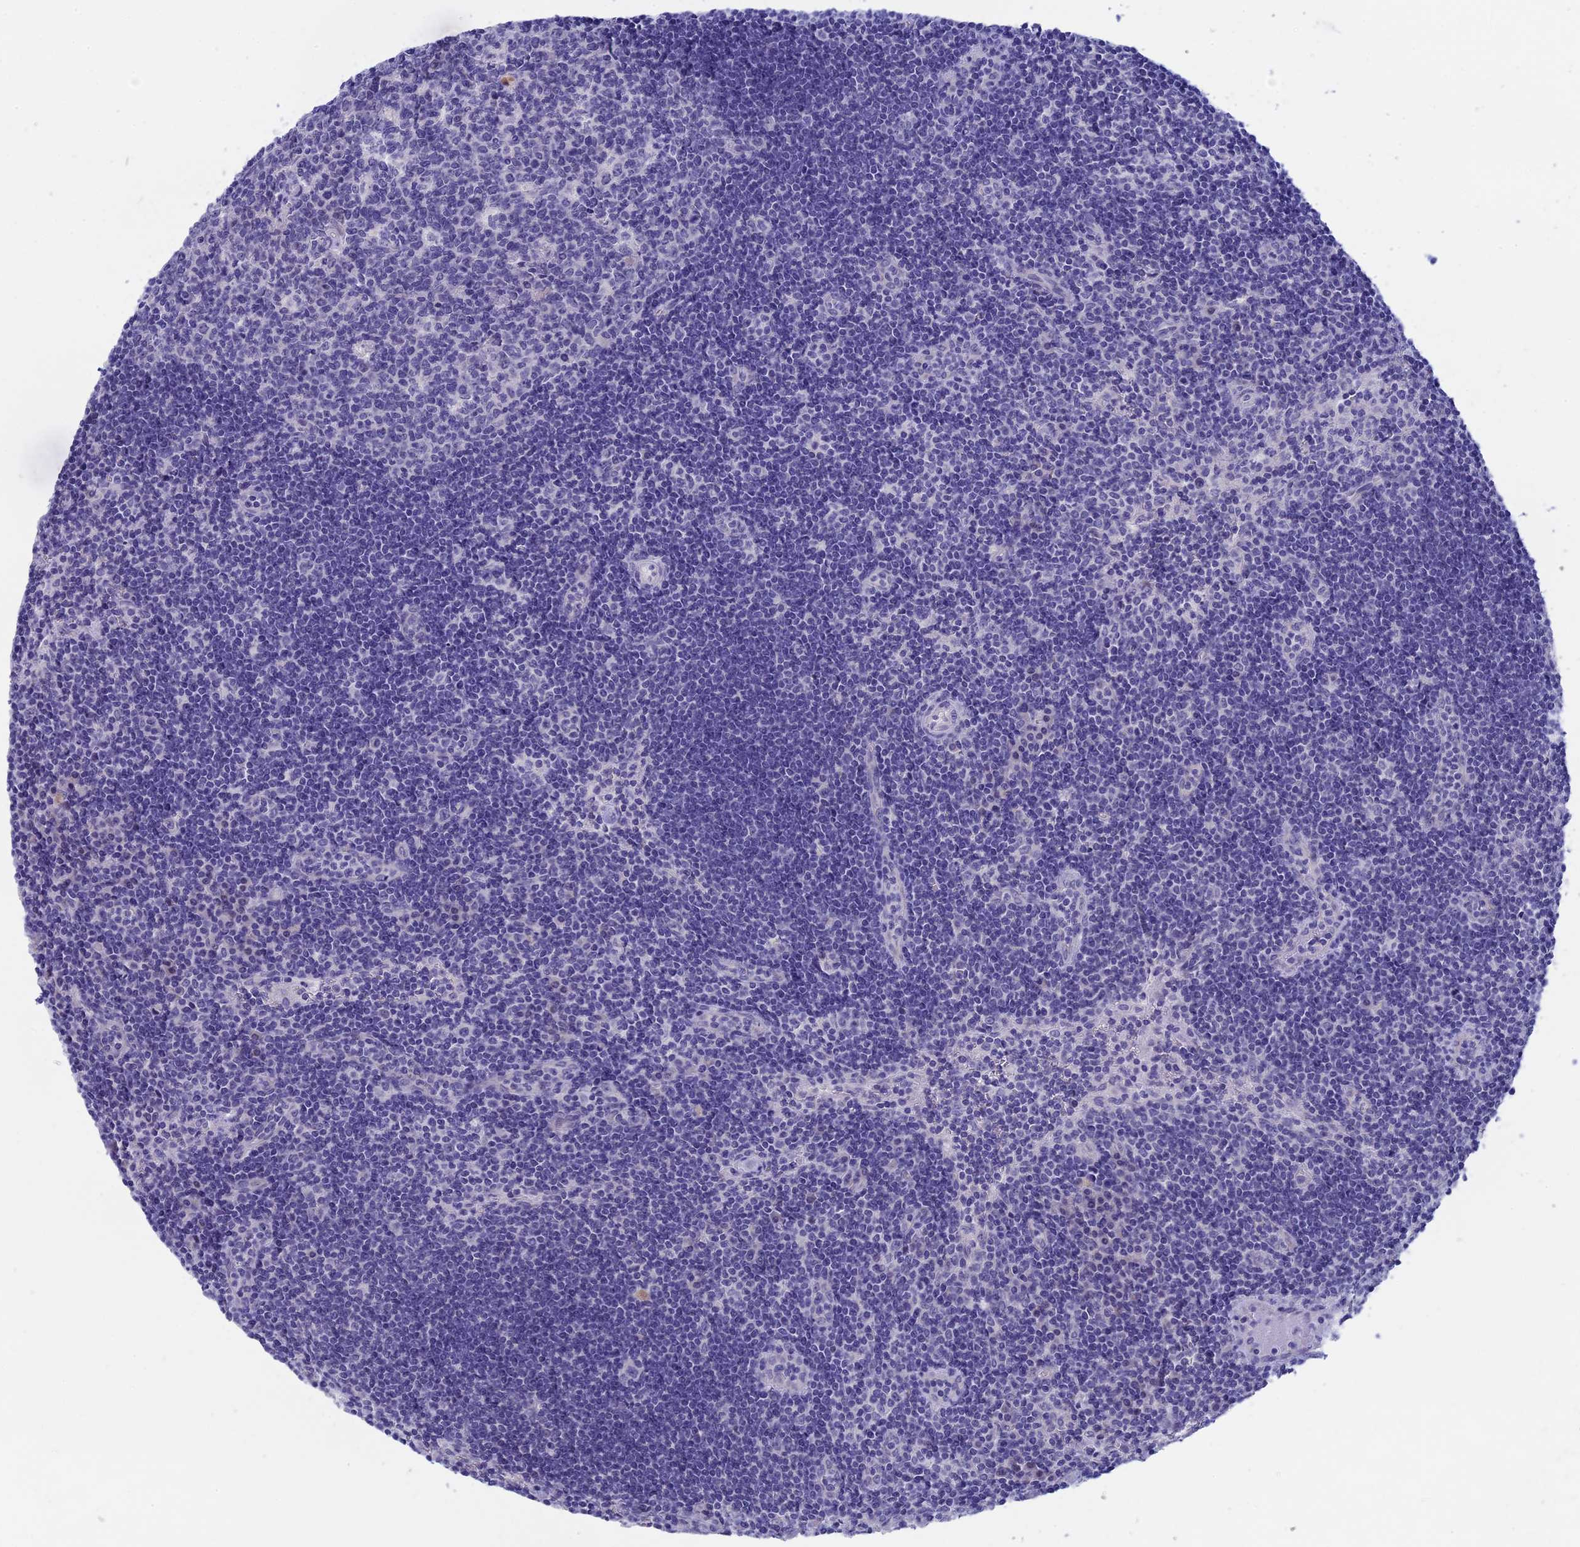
{"staining": {"intensity": "negative", "quantity": "none", "location": "none"}, "tissue": "lymph node", "cell_type": "Germinal center cells", "image_type": "normal", "snomed": [{"axis": "morphology", "description": "Normal tissue, NOS"}, {"axis": "topography", "description": "Lymph node"}], "caption": "Germinal center cells are negative for brown protein staining in unremarkable lymph node. (DAB (3,3'-diaminobenzidine) immunohistochemistry visualized using brightfield microscopy, high magnification).", "gene": "BTBD19", "patient": {"sex": "female", "age": 32}}